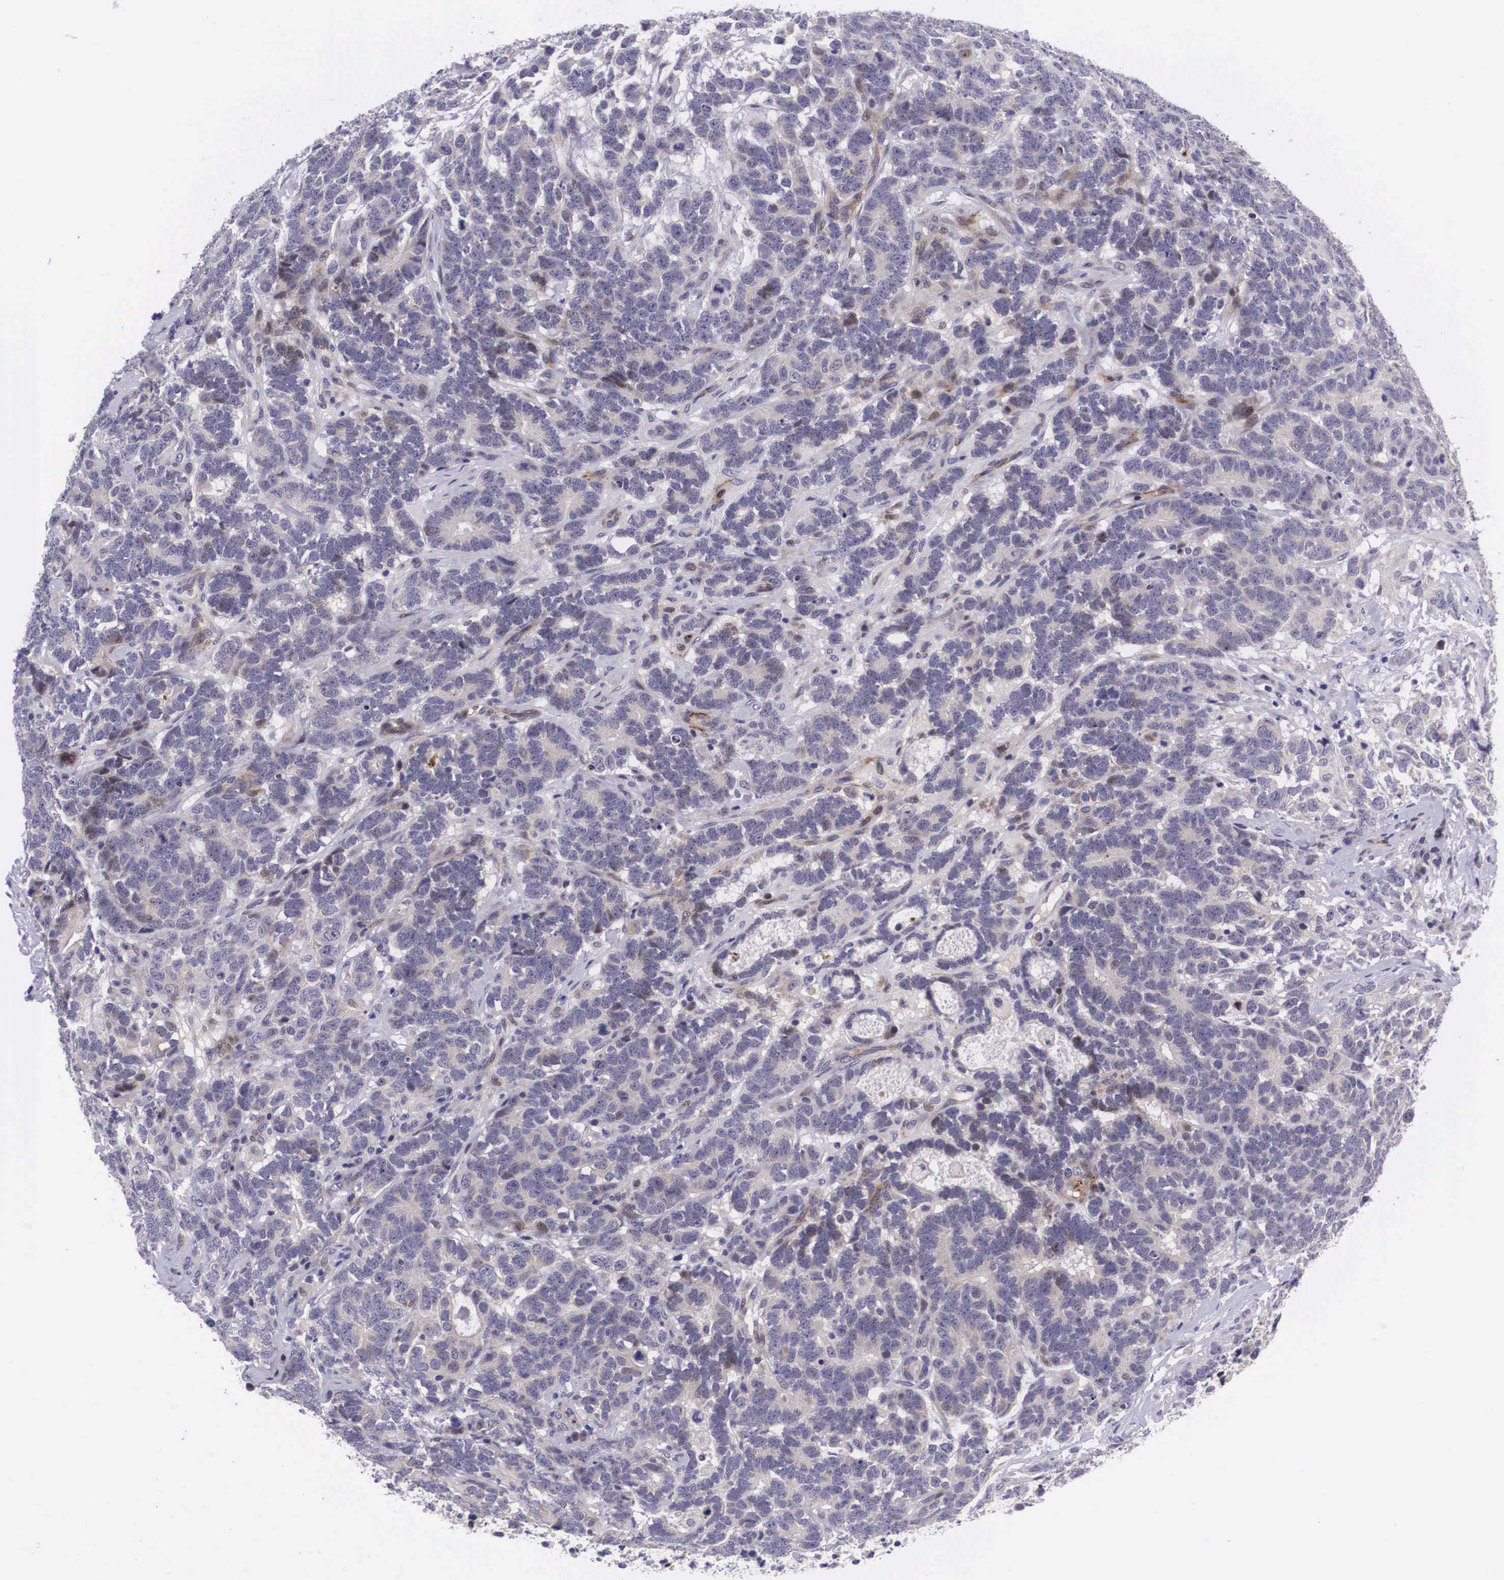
{"staining": {"intensity": "weak", "quantity": "<25%", "location": "cytoplasmic/membranous,nuclear"}, "tissue": "testis cancer", "cell_type": "Tumor cells", "image_type": "cancer", "snomed": [{"axis": "morphology", "description": "Carcinoma, Embryonal, NOS"}, {"axis": "topography", "description": "Testis"}], "caption": "High power microscopy histopathology image of an immunohistochemistry photomicrograph of embryonal carcinoma (testis), revealing no significant expression in tumor cells.", "gene": "EMID1", "patient": {"sex": "male", "age": 26}}